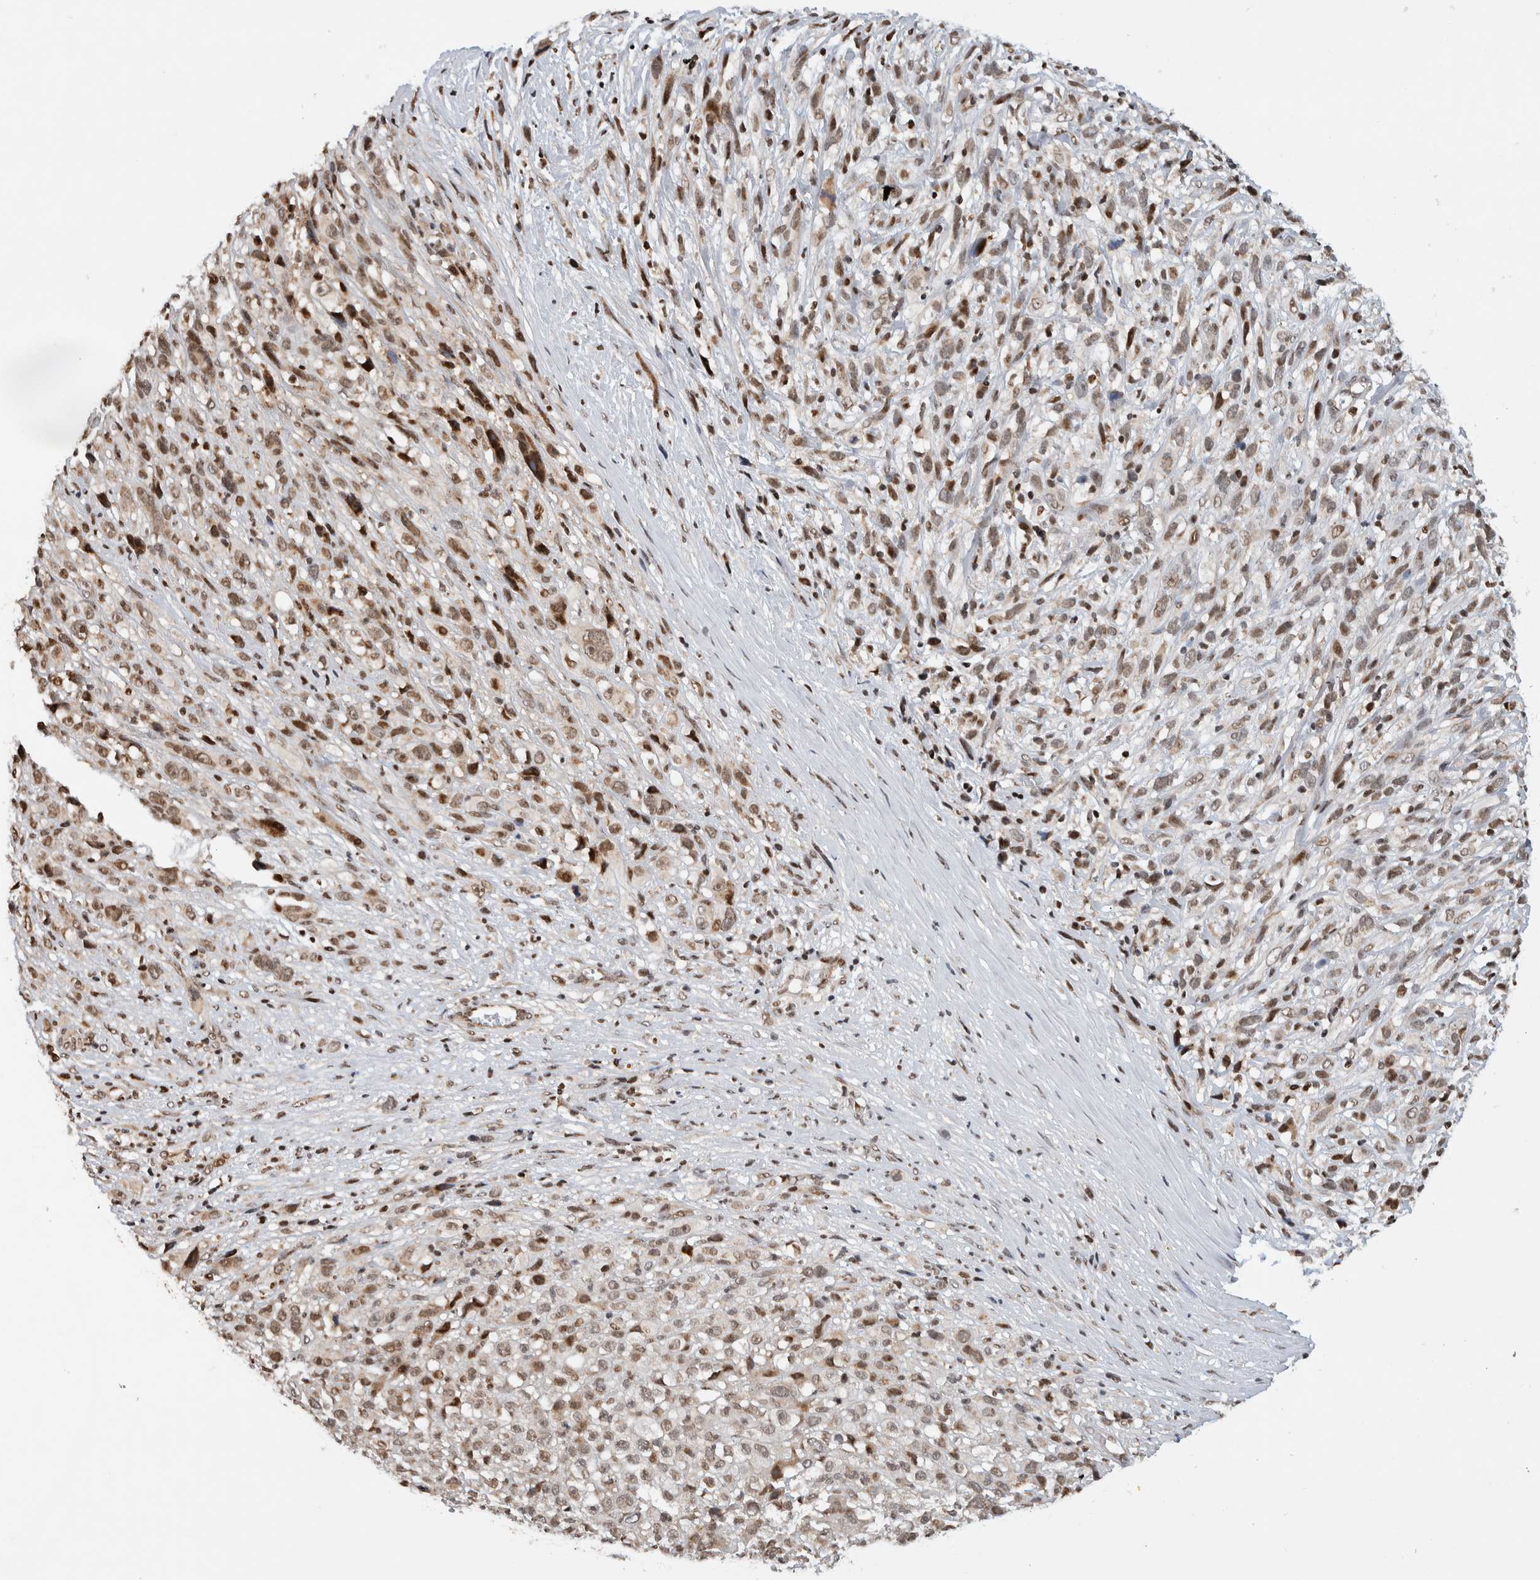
{"staining": {"intensity": "weak", "quantity": ">75%", "location": "nuclear"}, "tissue": "melanoma", "cell_type": "Tumor cells", "image_type": "cancer", "snomed": [{"axis": "morphology", "description": "Malignant melanoma, NOS"}, {"axis": "topography", "description": "Skin"}], "caption": "Immunohistochemical staining of human malignant melanoma reveals low levels of weak nuclear staining in about >75% of tumor cells.", "gene": "ZNF521", "patient": {"sex": "female", "age": 55}}